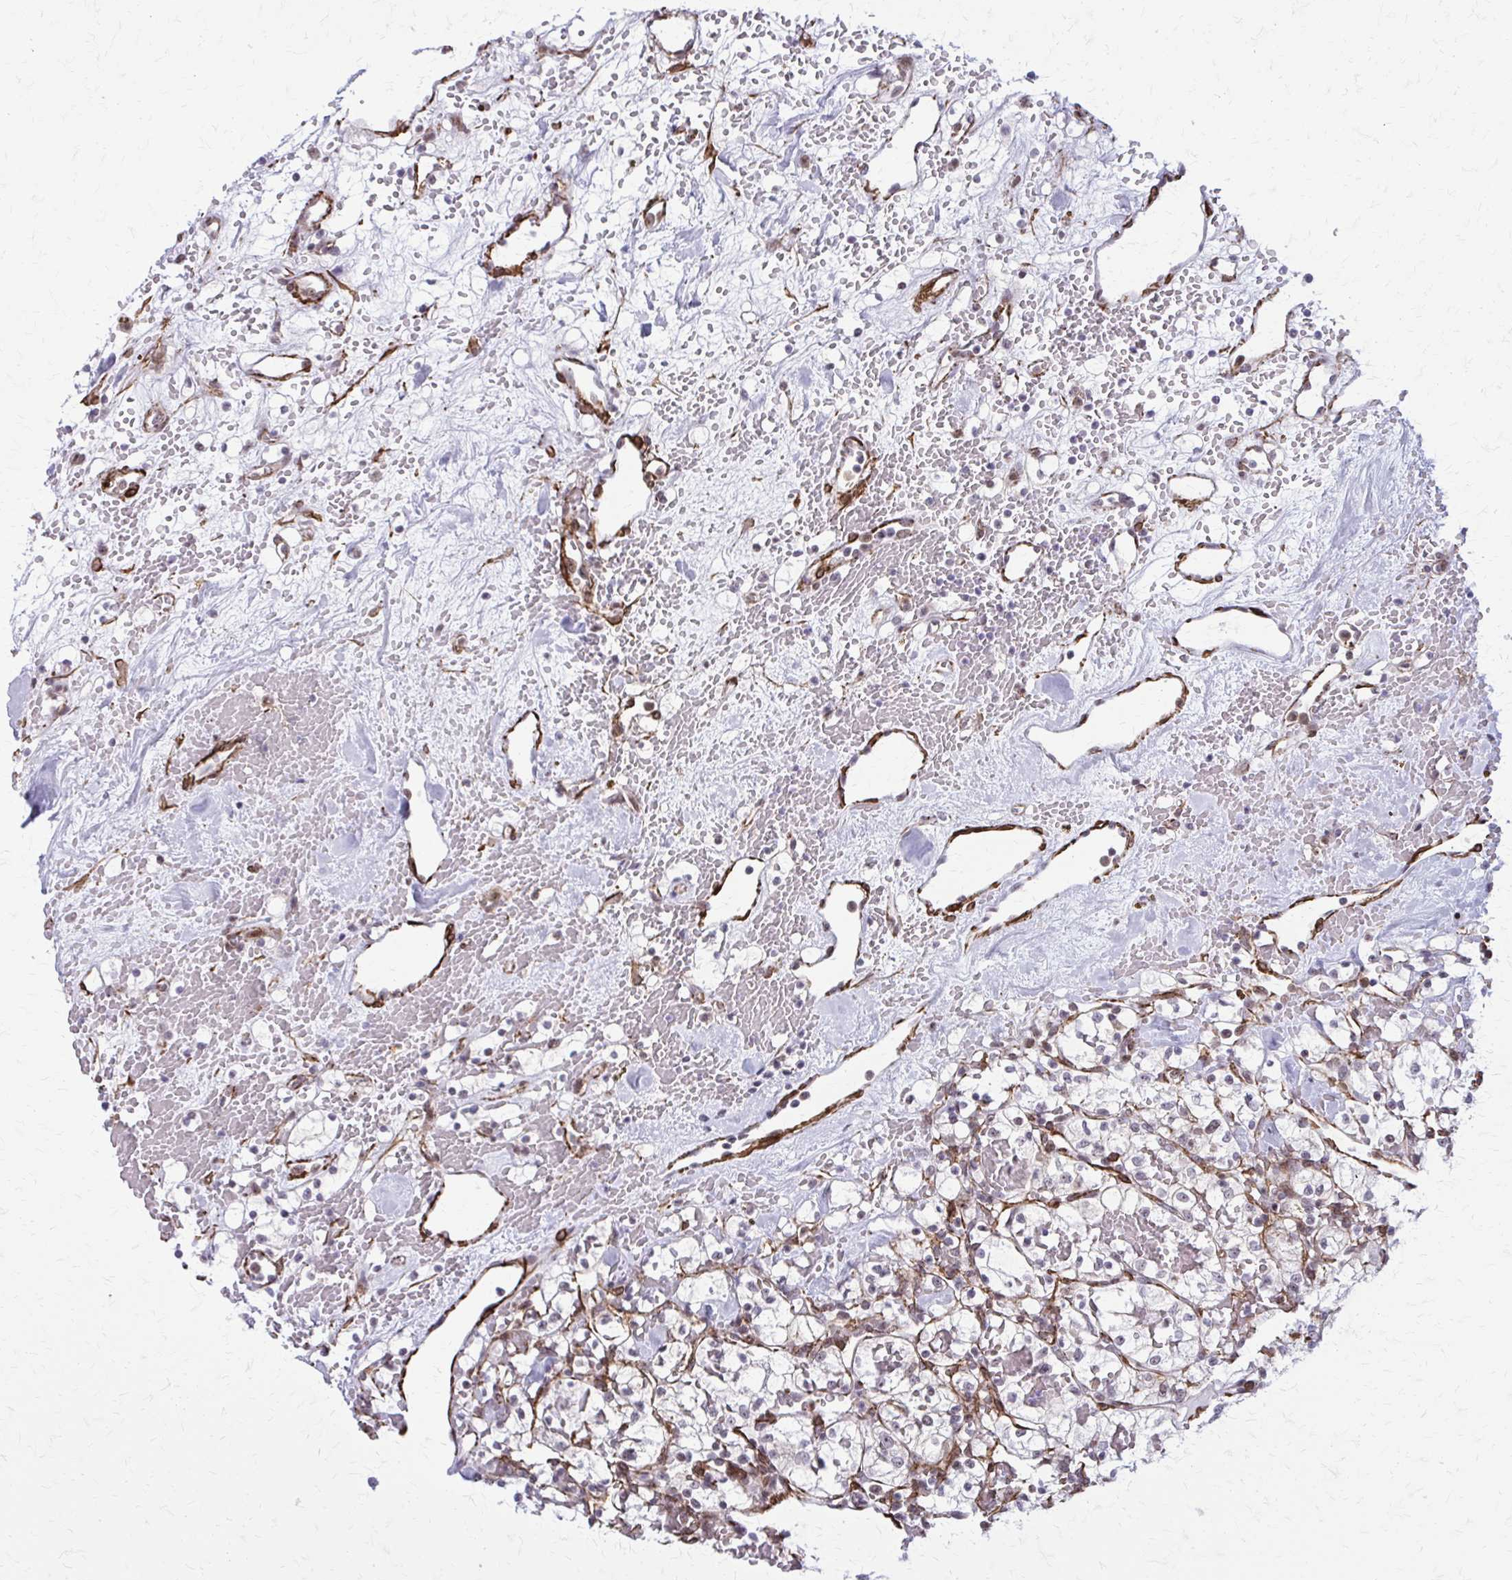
{"staining": {"intensity": "weak", "quantity": "<25%", "location": "cytoplasmic/membranous"}, "tissue": "renal cancer", "cell_type": "Tumor cells", "image_type": "cancer", "snomed": [{"axis": "morphology", "description": "Adenocarcinoma, NOS"}, {"axis": "topography", "description": "Kidney"}], "caption": "IHC of human renal cancer exhibits no expression in tumor cells.", "gene": "NRBF2", "patient": {"sex": "female", "age": 60}}